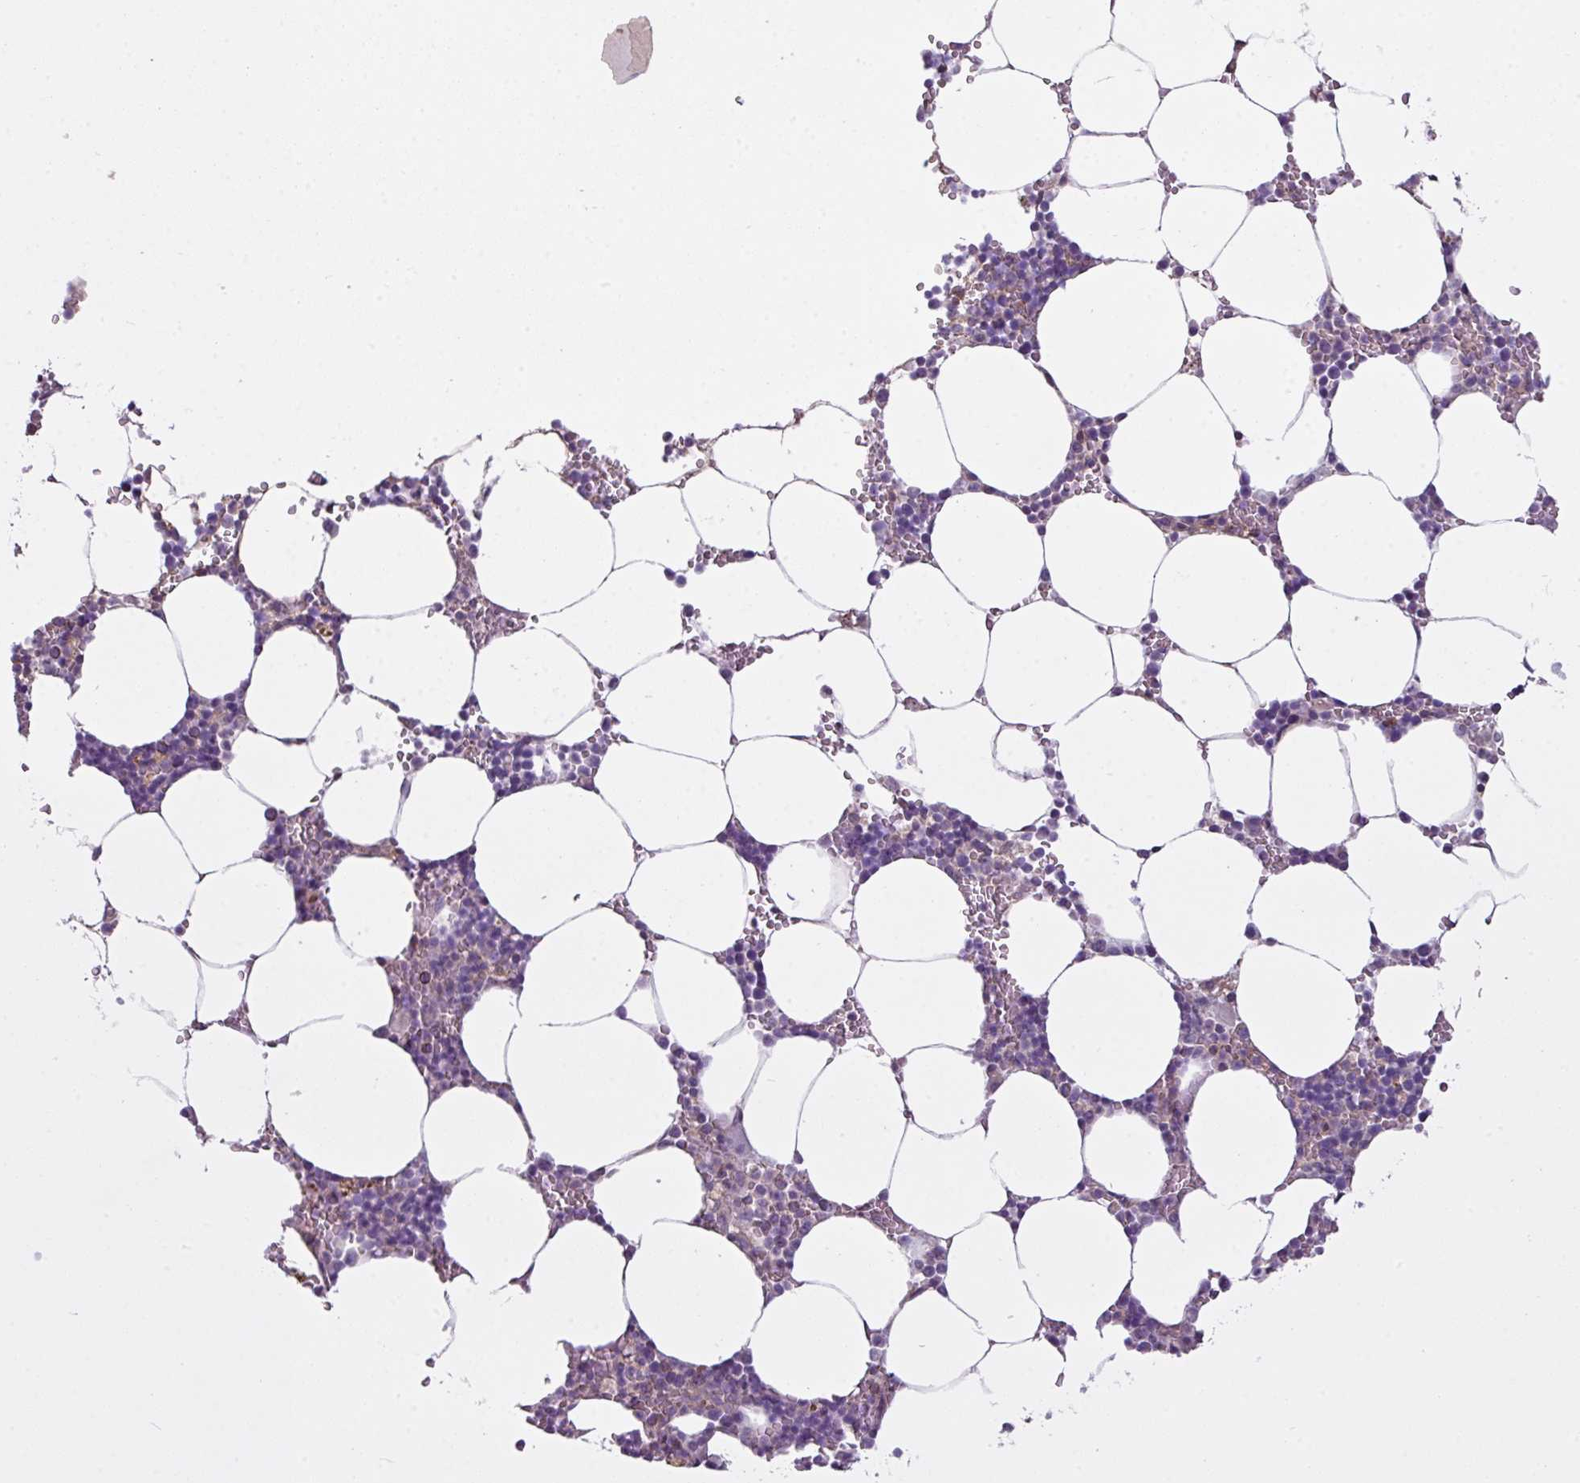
{"staining": {"intensity": "negative", "quantity": "none", "location": "none"}, "tissue": "bone marrow", "cell_type": "Hematopoietic cells", "image_type": "normal", "snomed": [{"axis": "morphology", "description": "Normal tissue, NOS"}, {"axis": "topography", "description": "Bone marrow"}], "caption": "An immunohistochemistry photomicrograph of benign bone marrow is shown. There is no staining in hematopoietic cells of bone marrow. (Immunohistochemistry (ihc), brightfield microscopy, high magnification).", "gene": "CAMK2A", "patient": {"sex": "male", "age": 70}}